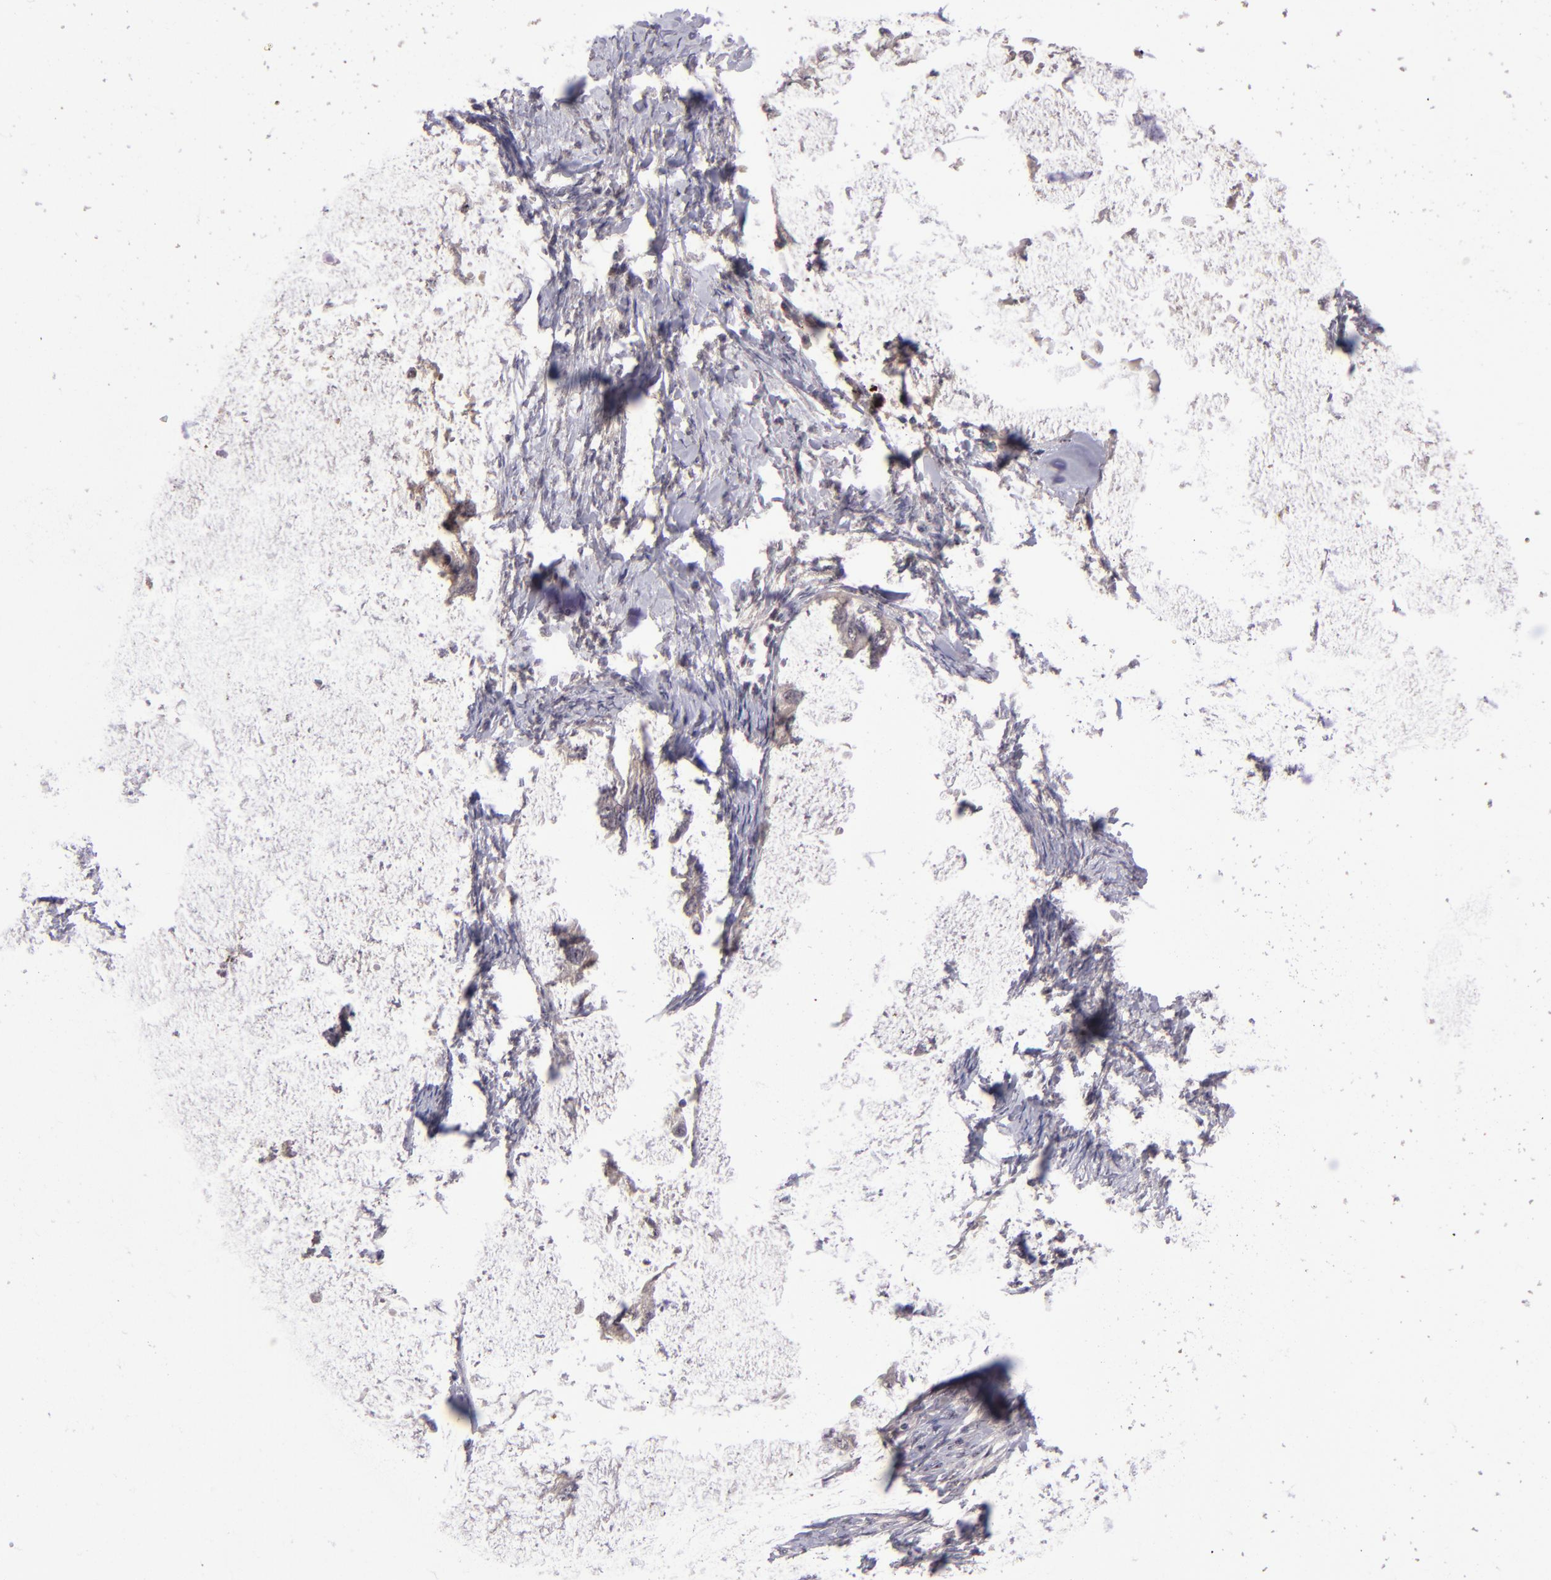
{"staining": {"intensity": "weak", "quantity": ">75%", "location": "cytoplasmic/membranous"}, "tissue": "ovarian cancer", "cell_type": "Tumor cells", "image_type": "cancer", "snomed": [{"axis": "morphology", "description": "Cystadenocarcinoma, serous, NOS"}, {"axis": "topography", "description": "Ovary"}], "caption": "IHC (DAB) staining of human serous cystadenocarcinoma (ovarian) displays weak cytoplasmic/membranous protein positivity in approximately >75% of tumor cells.", "gene": "PCNX4", "patient": {"sex": "female", "age": 82}}